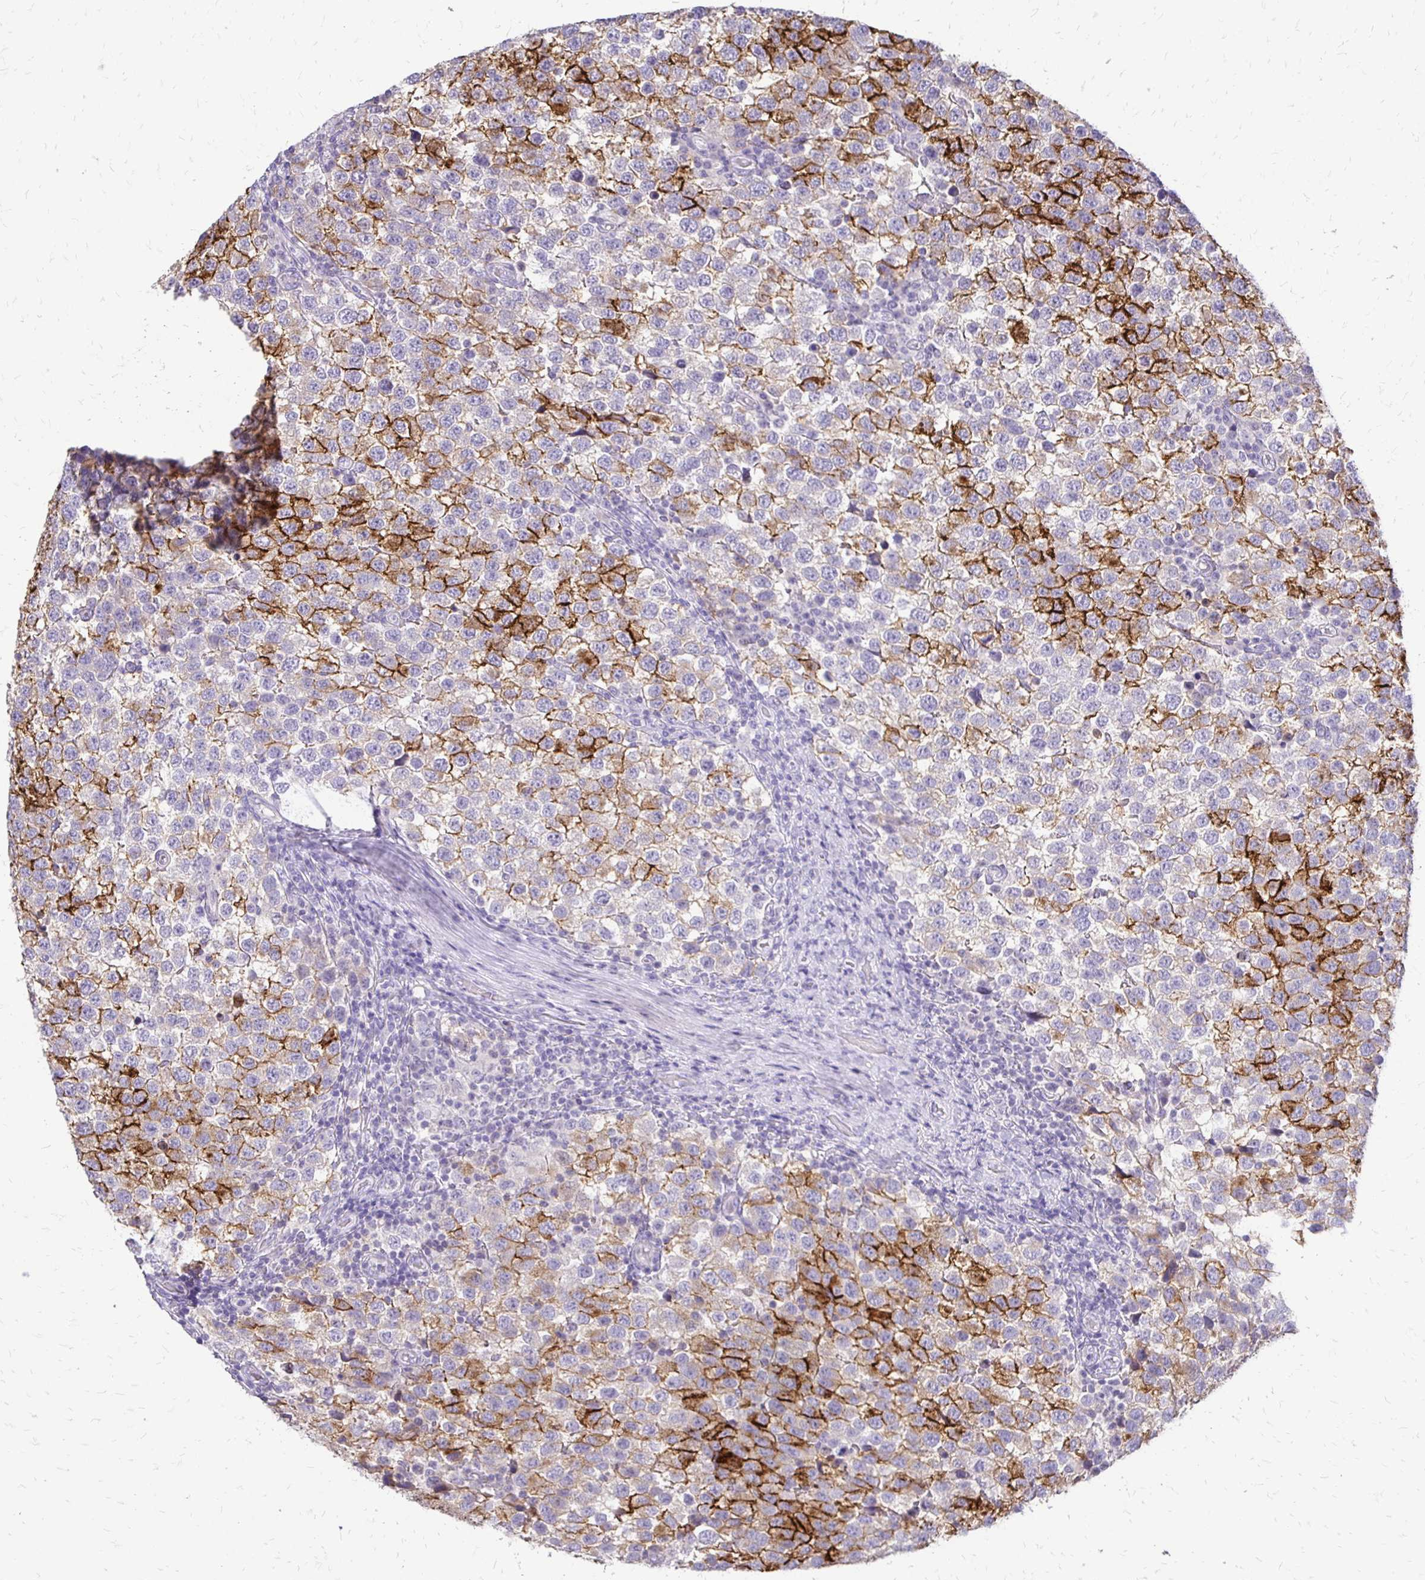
{"staining": {"intensity": "moderate", "quantity": "25%-75%", "location": "cytoplasmic/membranous"}, "tissue": "testis cancer", "cell_type": "Tumor cells", "image_type": "cancer", "snomed": [{"axis": "morphology", "description": "Seminoma, NOS"}, {"axis": "topography", "description": "Testis"}], "caption": "The image reveals immunohistochemical staining of seminoma (testis). There is moderate cytoplasmic/membranous expression is present in approximately 25%-75% of tumor cells.", "gene": "ALPG", "patient": {"sex": "male", "age": 34}}